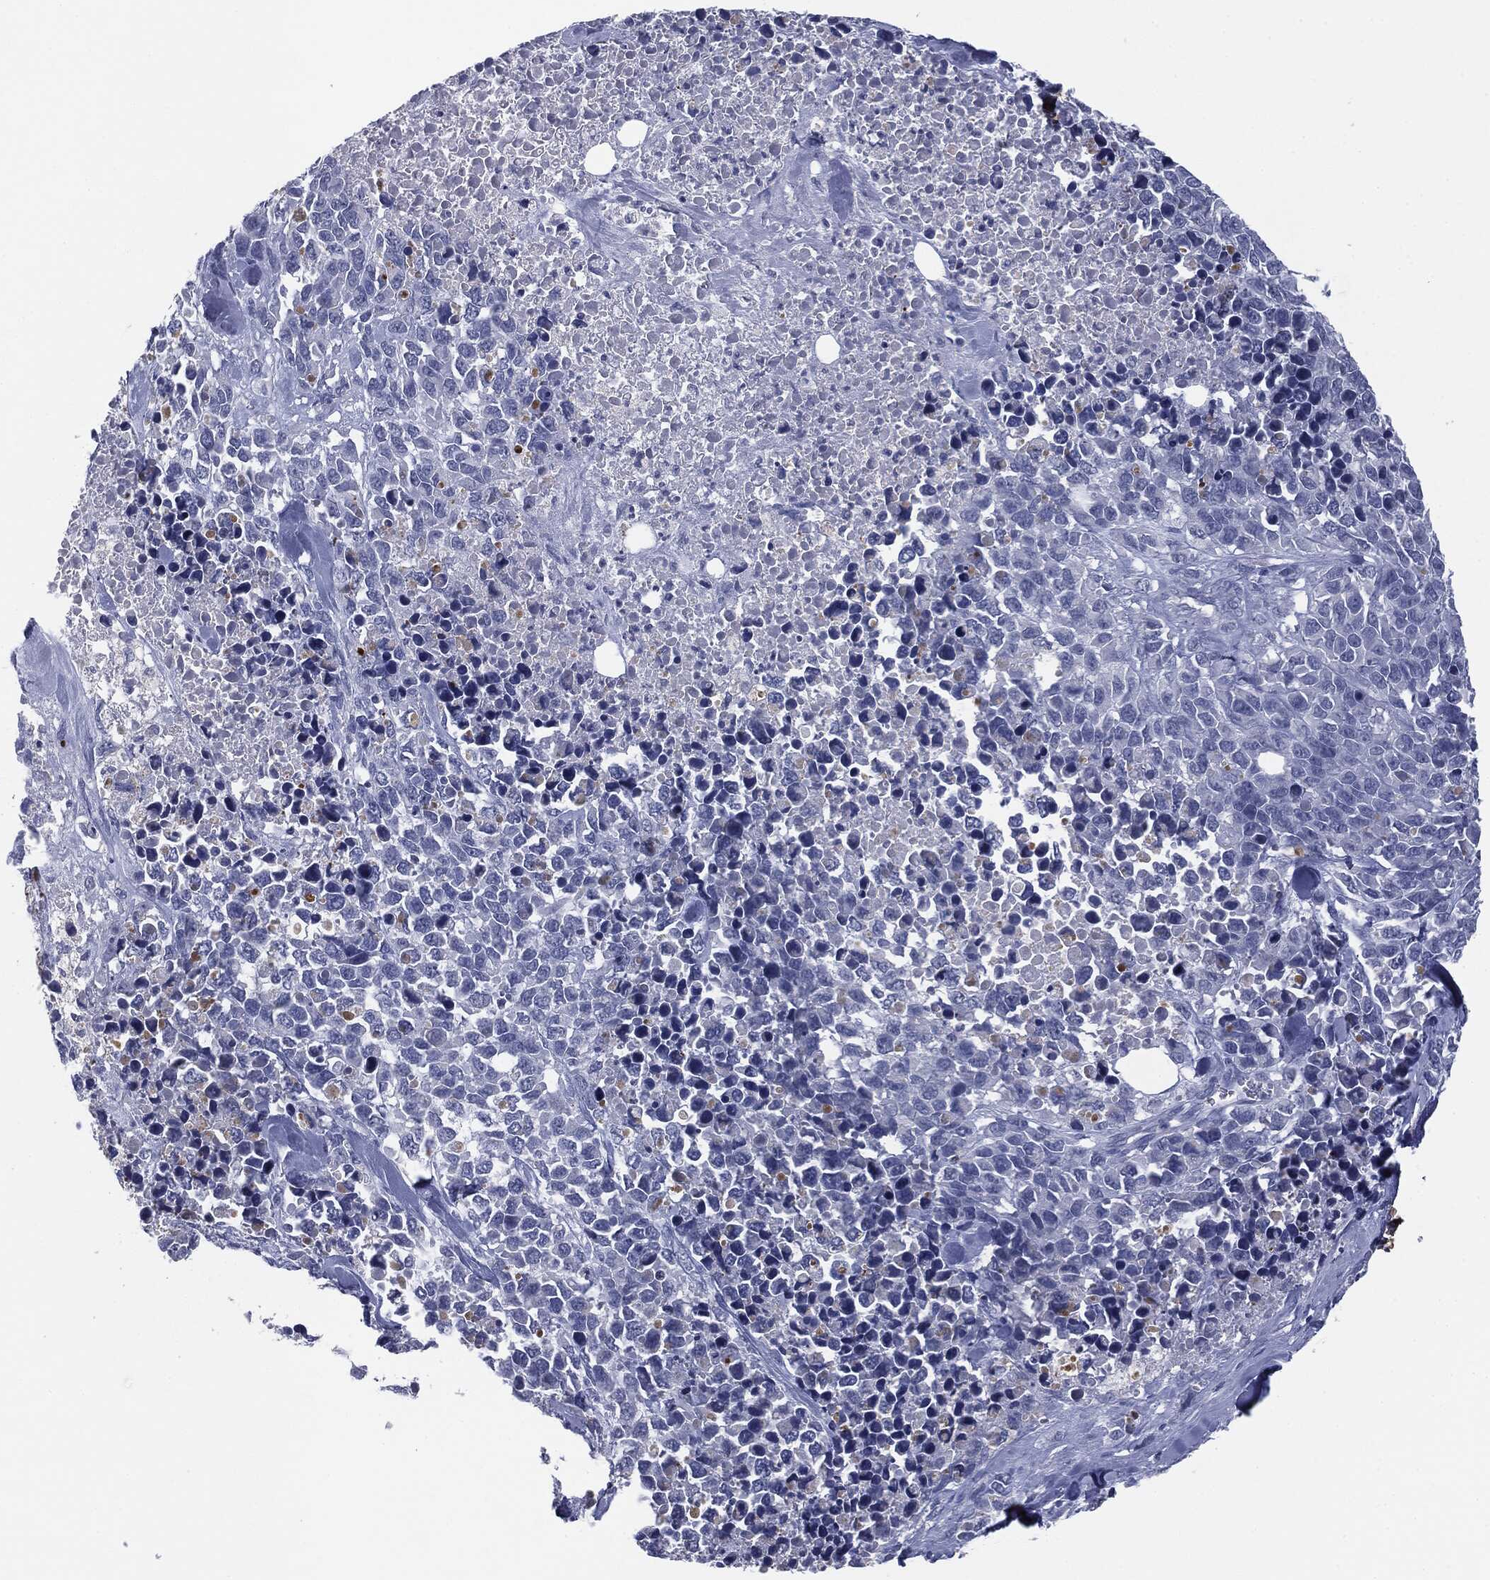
{"staining": {"intensity": "negative", "quantity": "none", "location": "none"}, "tissue": "melanoma", "cell_type": "Tumor cells", "image_type": "cancer", "snomed": [{"axis": "morphology", "description": "Malignant melanoma, Metastatic site"}, {"axis": "topography", "description": "Skin"}], "caption": "Immunohistochemistry (IHC) image of neoplastic tissue: malignant melanoma (metastatic site) stained with DAB shows no significant protein positivity in tumor cells.", "gene": "MUC1", "patient": {"sex": "male", "age": 84}}